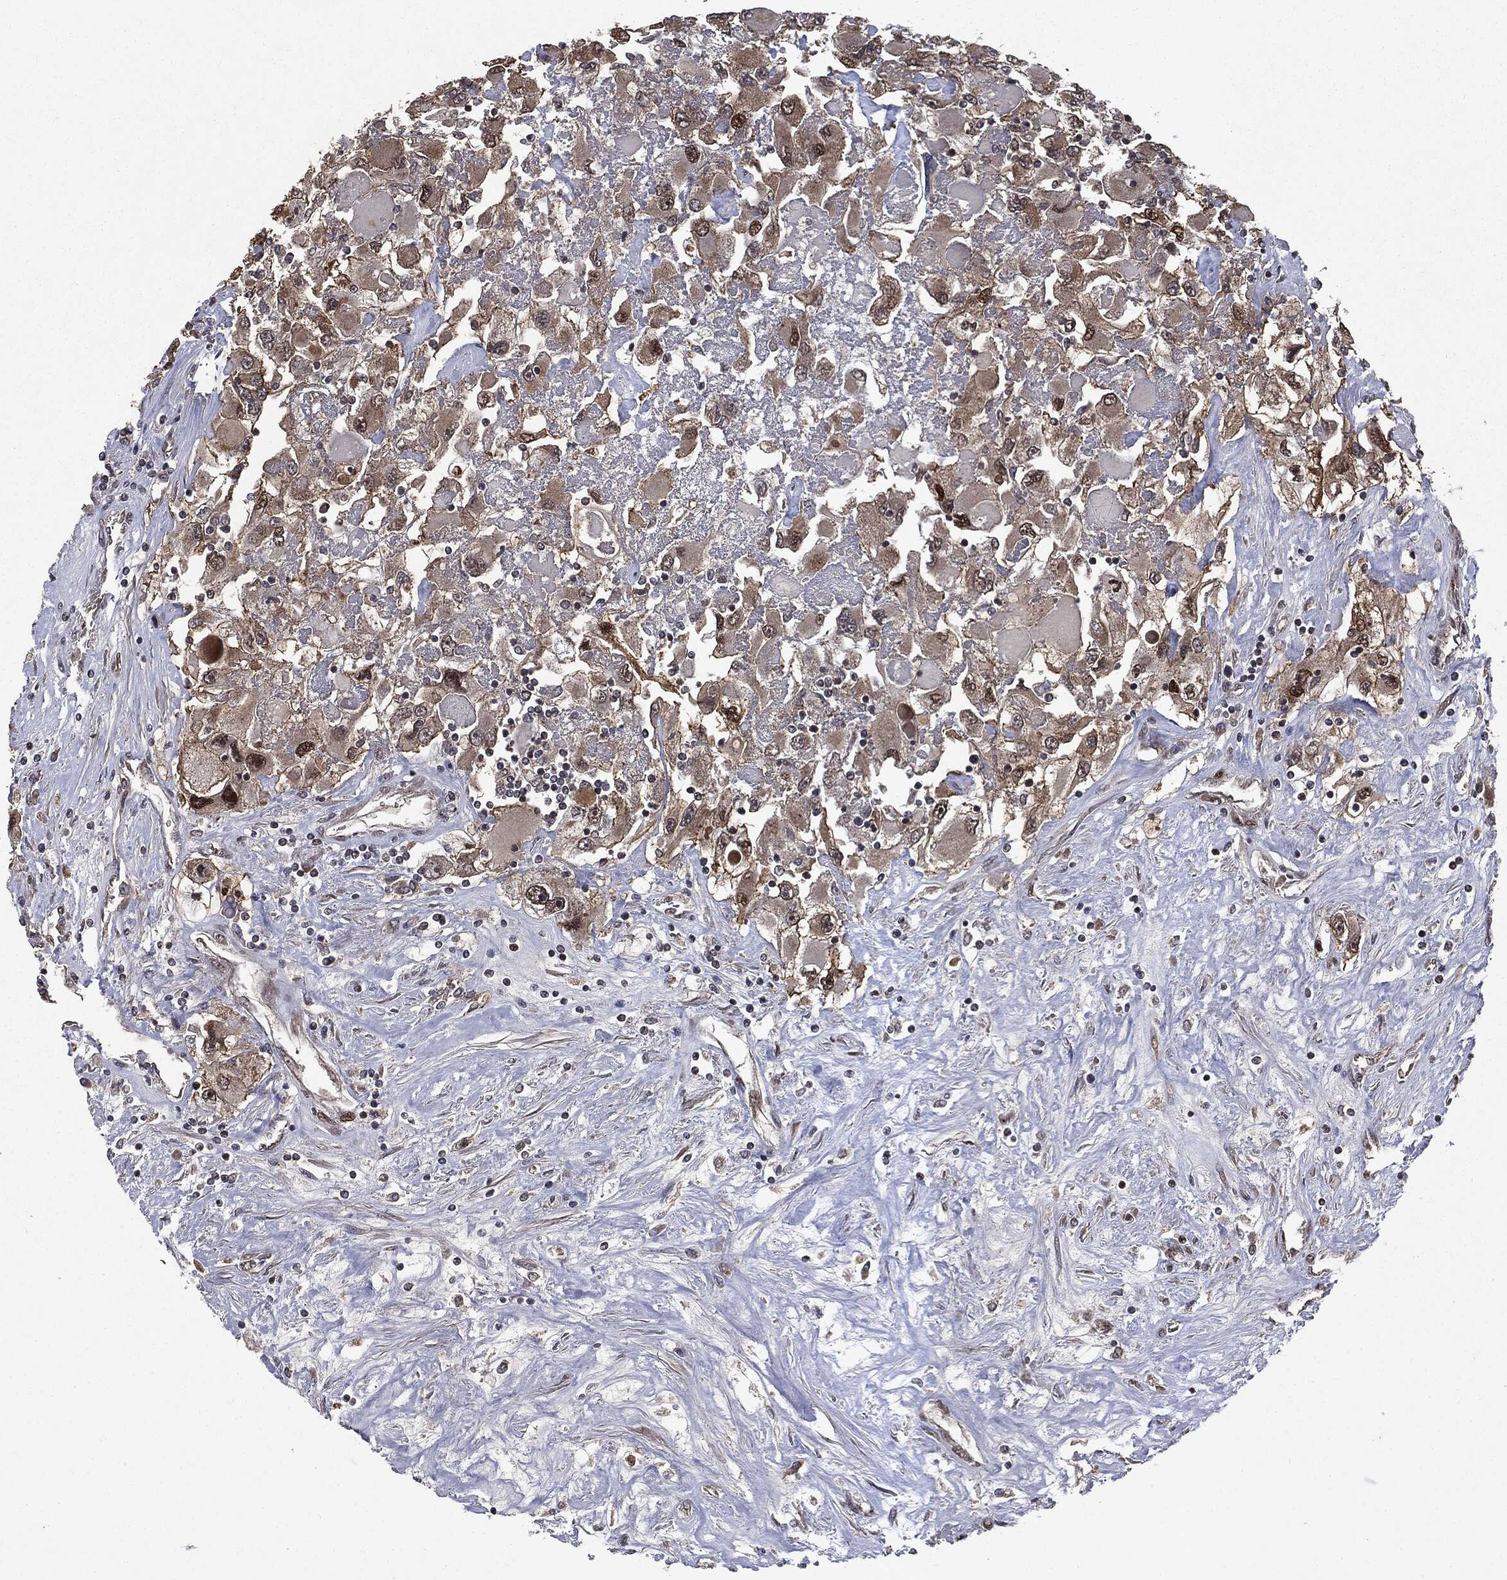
{"staining": {"intensity": "moderate", "quantity": ">75%", "location": "cytoplasmic/membranous,nuclear"}, "tissue": "renal cancer", "cell_type": "Tumor cells", "image_type": "cancer", "snomed": [{"axis": "morphology", "description": "Adenocarcinoma, NOS"}, {"axis": "topography", "description": "Kidney"}], "caption": "Tumor cells exhibit moderate cytoplasmic/membranous and nuclear staining in about >75% of cells in renal cancer. (DAB (3,3'-diaminobenzidine) IHC with brightfield microscopy, high magnification).", "gene": "PLPPR2", "patient": {"sex": "female", "age": 52}}